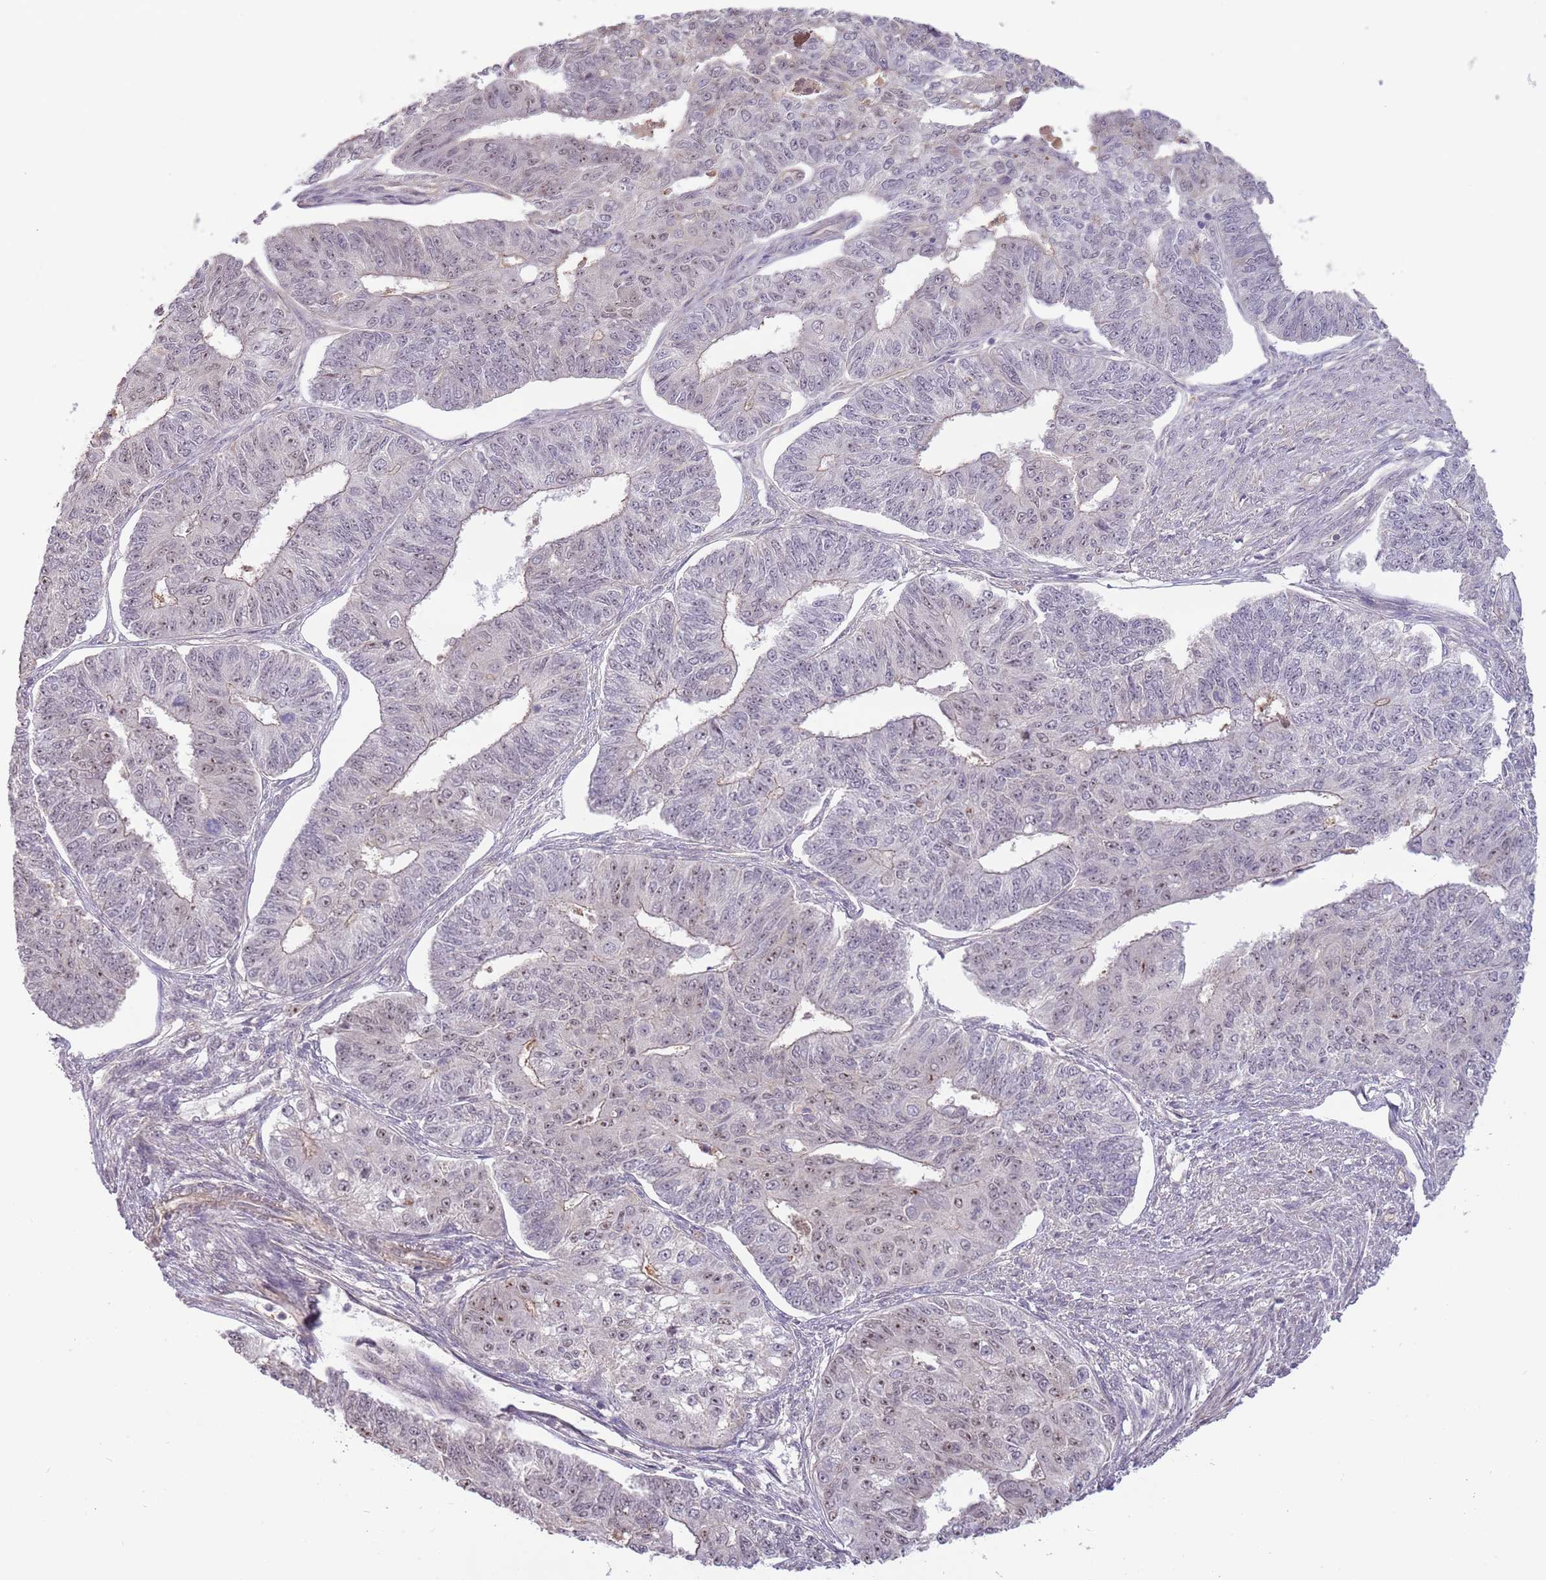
{"staining": {"intensity": "weak", "quantity": "<25%", "location": "nuclear"}, "tissue": "endometrial cancer", "cell_type": "Tumor cells", "image_type": "cancer", "snomed": [{"axis": "morphology", "description": "Adenocarcinoma, NOS"}, {"axis": "topography", "description": "Endometrium"}], "caption": "DAB (3,3'-diaminobenzidine) immunohistochemical staining of endometrial adenocarcinoma shows no significant staining in tumor cells. (IHC, brightfield microscopy, high magnification).", "gene": "SURF2", "patient": {"sex": "female", "age": 32}}